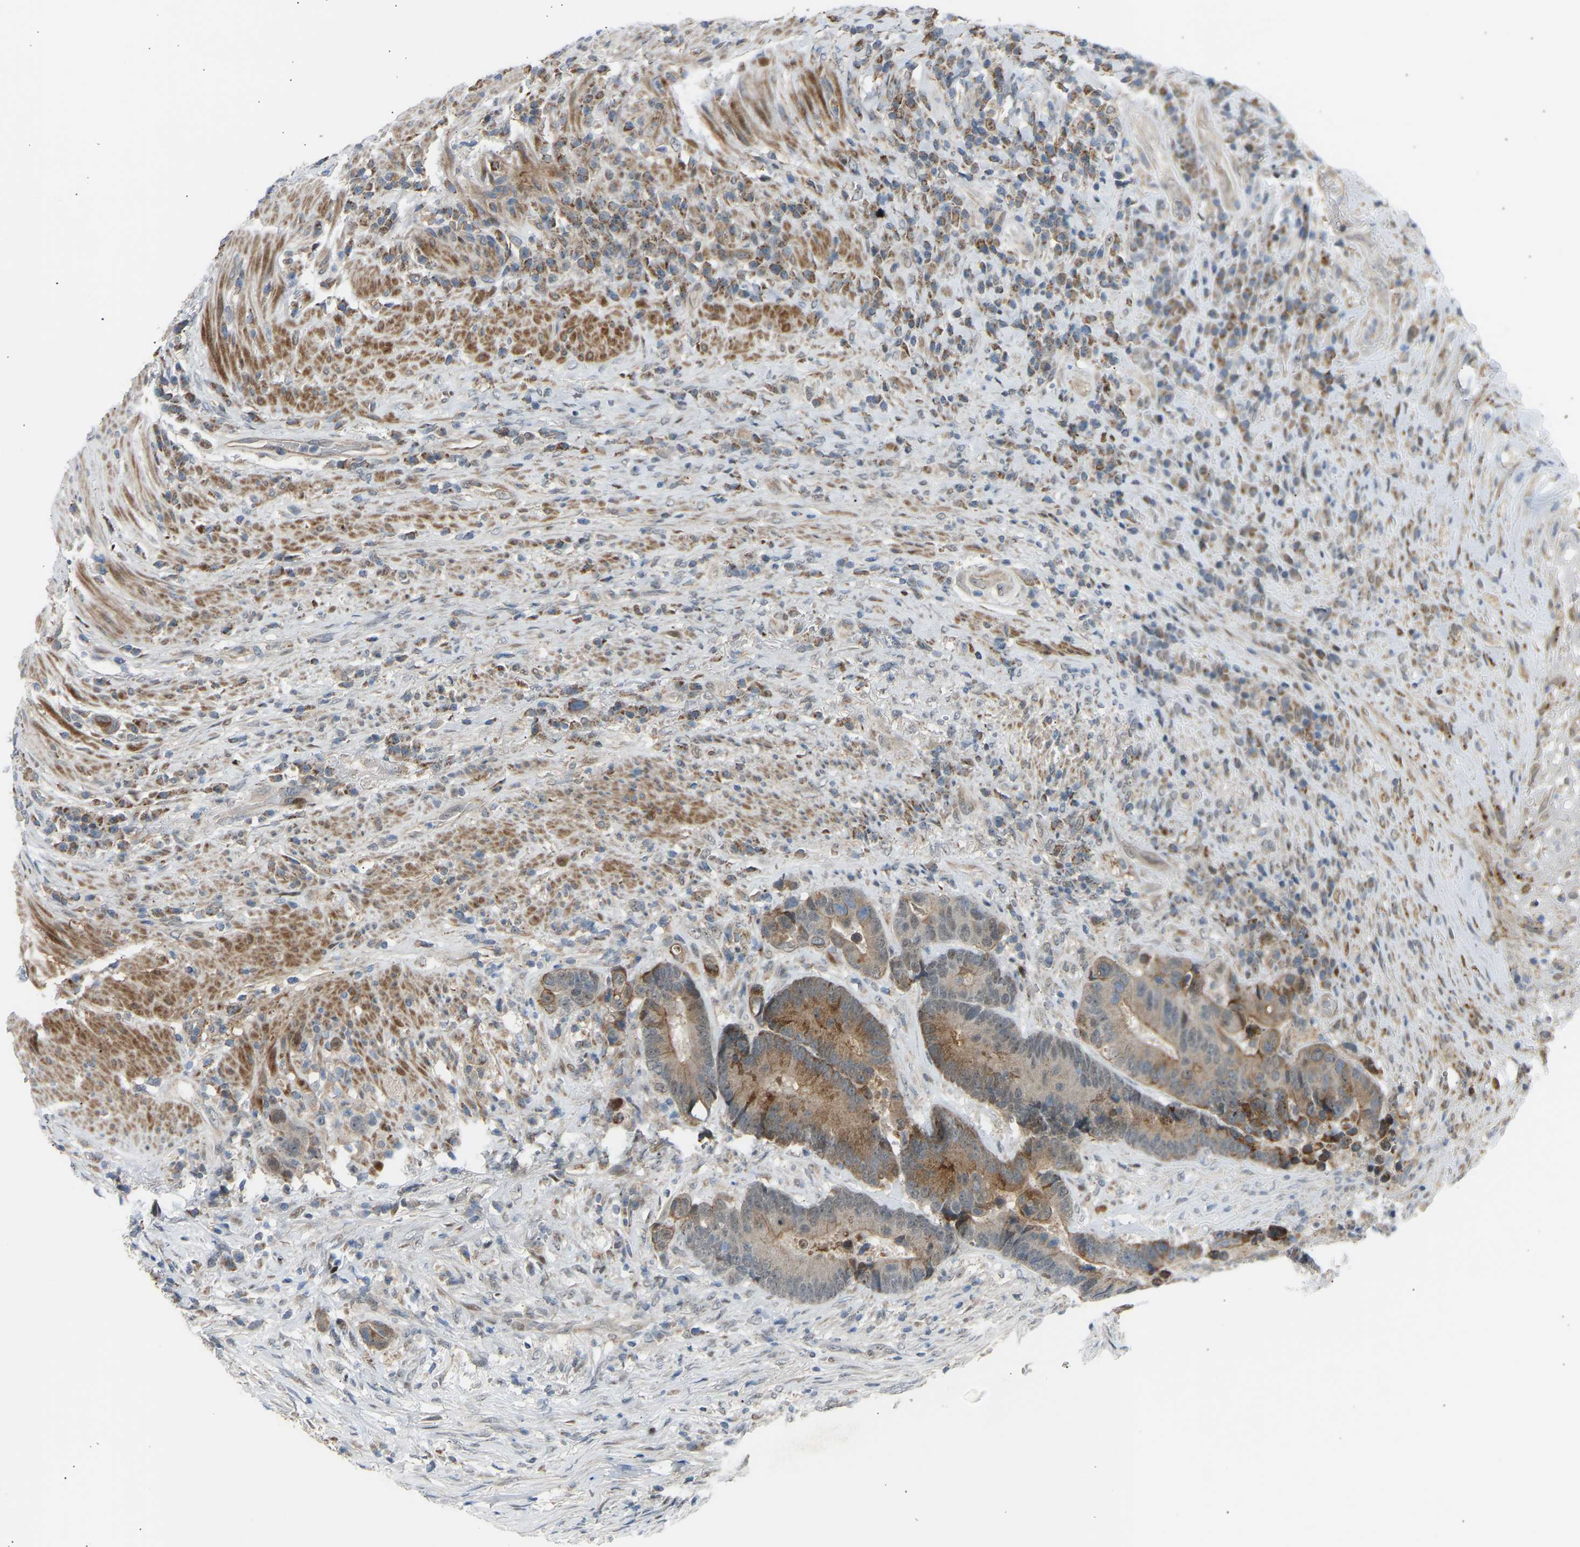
{"staining": {"intensity": "strong", "quantity": ">75%", "location": "cytoplasmic/membranous"}, "tissue": "colorectal cancer", "cell_type": "Tumor cells", "image_type": "cancer", "snomed": [{"axis": "morphology", "description": "Adenocarcinoma, NOS"}, {"axis": "topography", "description": "Rectum"}], "caption": "The histopathology image reveals immunohistochemical staining of colorectal cancer (adenocarcinoma). There is strong cytoplasmic/membranous positivity is seen in approximately >75% of tumor cells. The staining is performed using DAB (3,3'-diaminobenzidine) brown chromogen to label protein expression. The nuclei are counter-stained blue using hematoxylin.", "gene": "VPS41", "patient": {"sex": "female", "age": 89}}